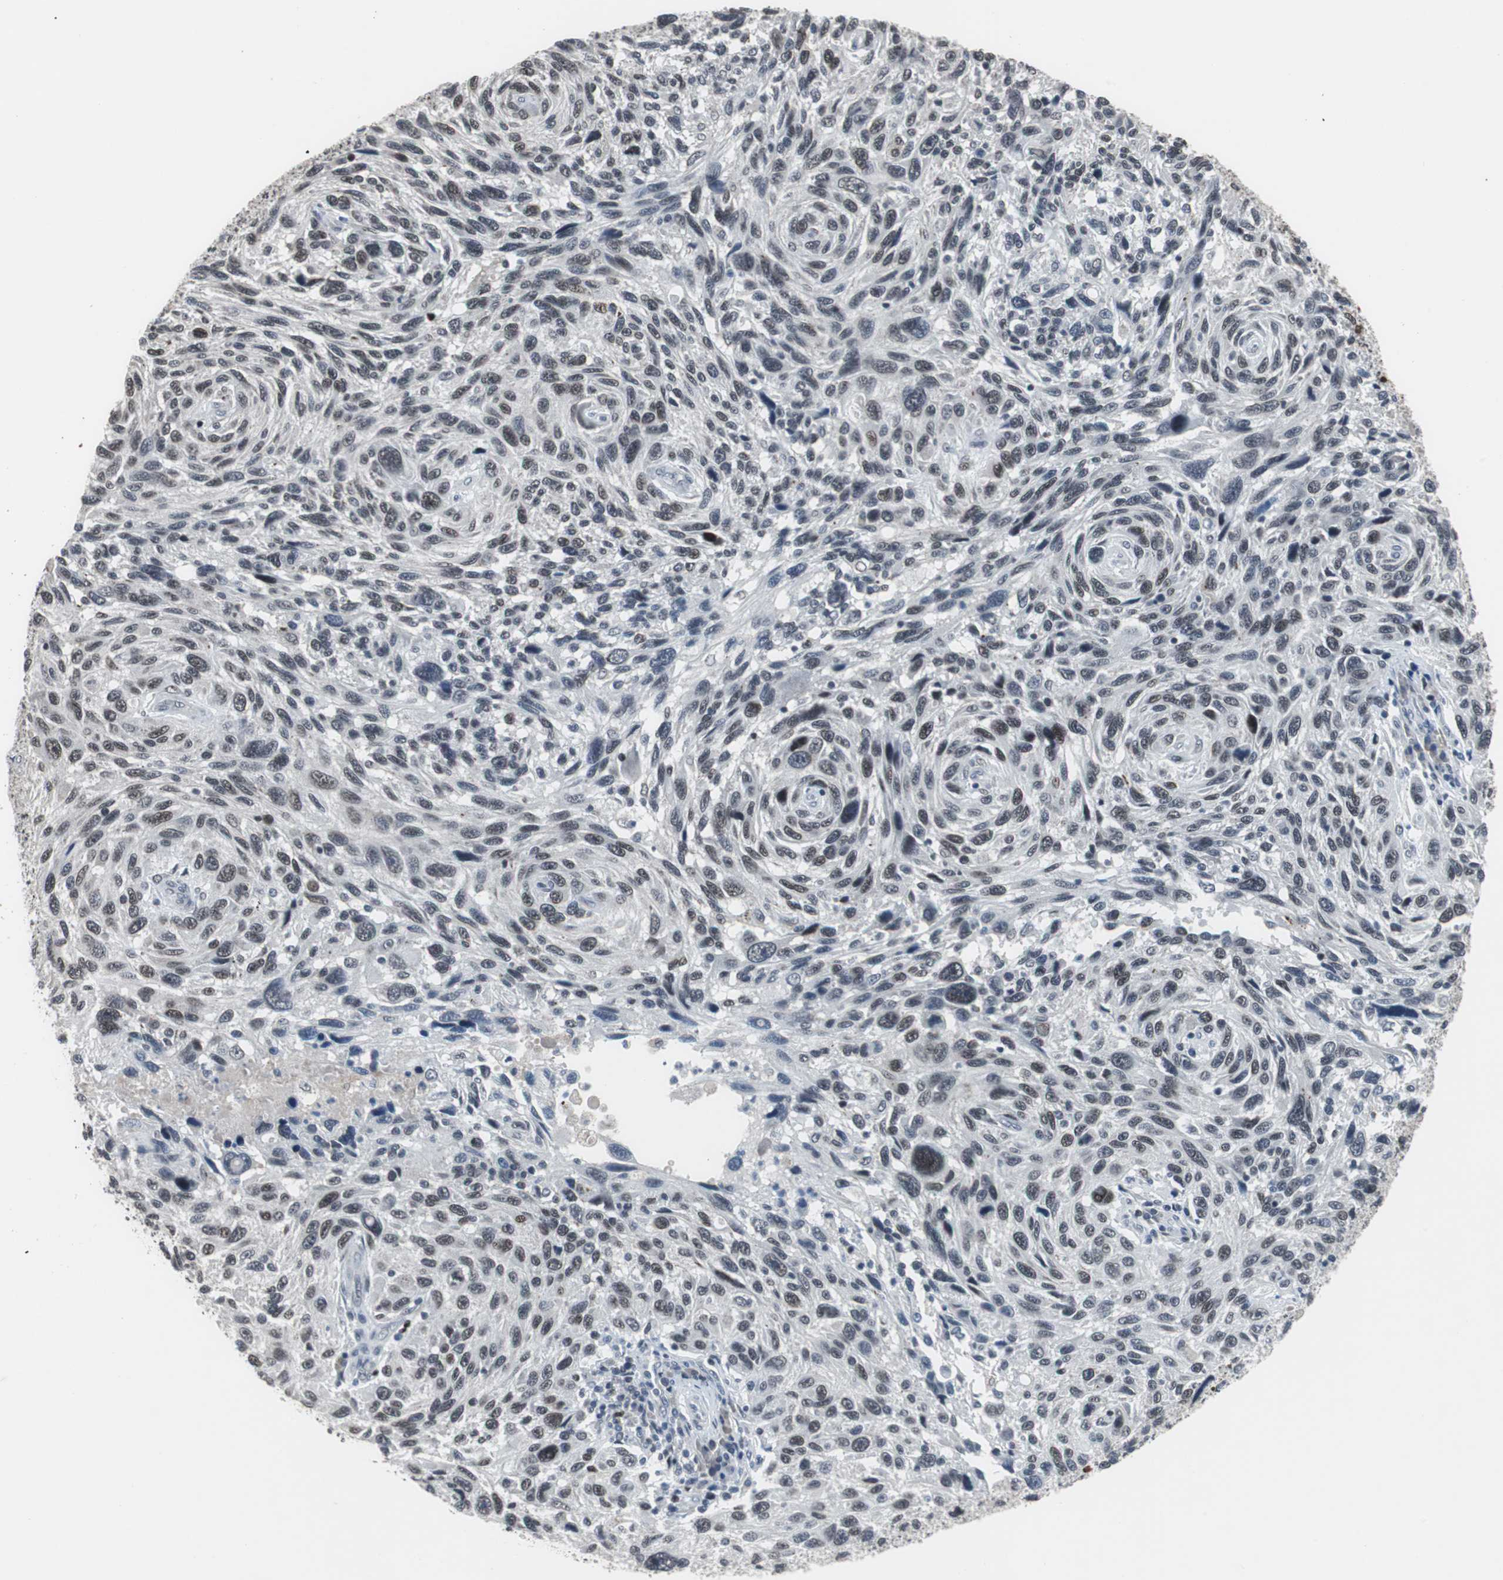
{"staining": {"intensity": "moderate", "quantity": "25%-75%", "location": "nuclear"}, "tissue": "melanoma", "cell_type": "Tumor cells", "image_type": "cancer", "snomed": [{"axis": "morphology", "description": "Malignant melanoma, NOS"}, {"axis": "topography", "description": "Skin"}], "caption": "Protein analysis of melanoma tissue shows moderate nuclear expression in approximately 25%-75% of tumor cells. (DAB IHC with brightfield microscopy, high magnification).", "gene": "FOXP4", "patient": {"sex": "male", "age": 53}}